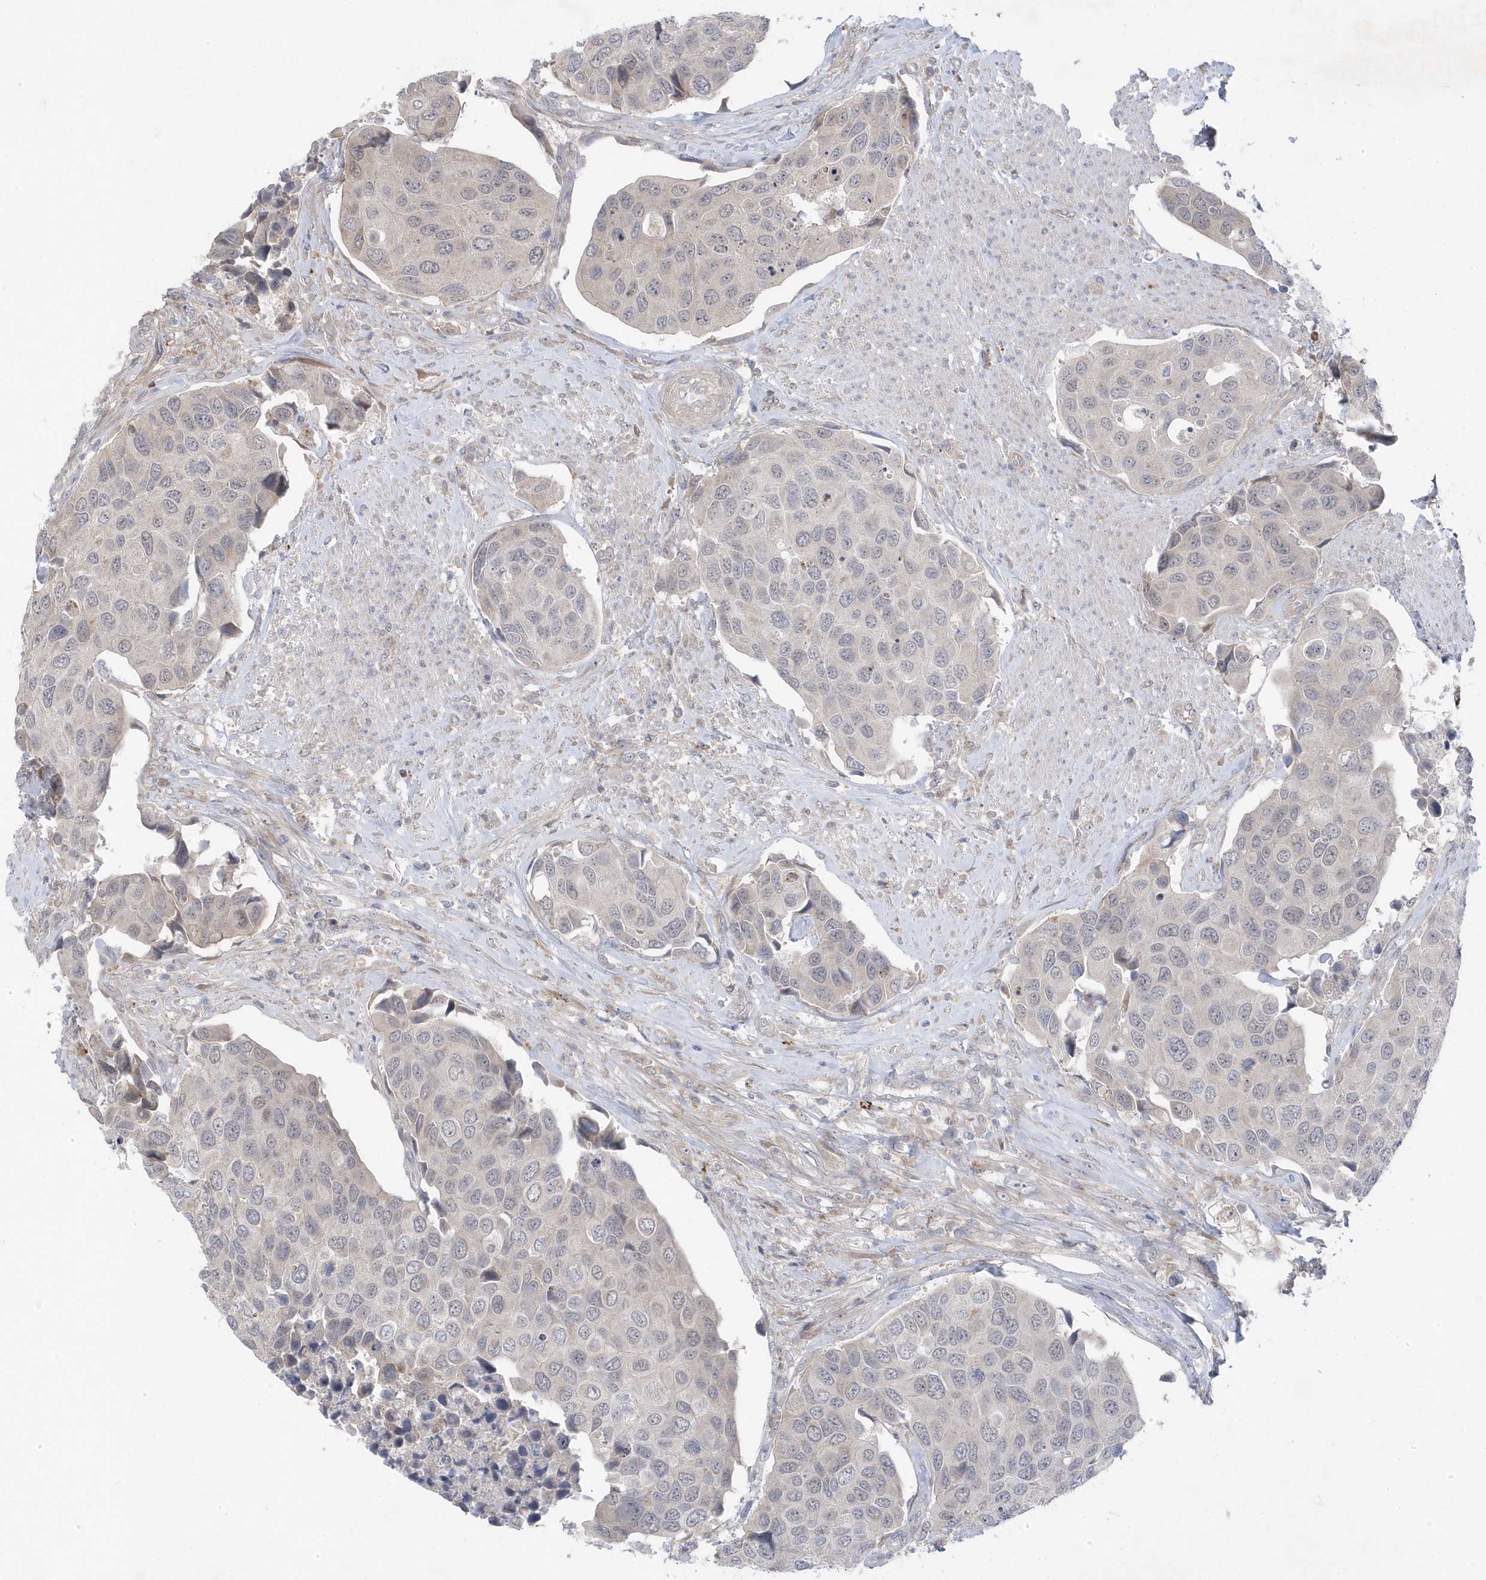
{"staining": {"intensity": "negative", "quantity": "none", "location": "none"}, "tissue": "urothelial cancer", "cell_type": "Tumor cells", "image_type": "cancer", "snomed": [{"axis": "morphology", "description": "Urothelial carcinoma, High grade"}, {"axis": "topography", "description": "Urinary bladder"}], "caption": "Immunohistochemistry (IHC) micrograph of neoplastic tissue: urothelial carcinoma (high-grade) stained with DAB shows no significant protein positivity in tumor cells.", "gene": "ANAPC1", "patient": {"sex": "male", "age": 74}}